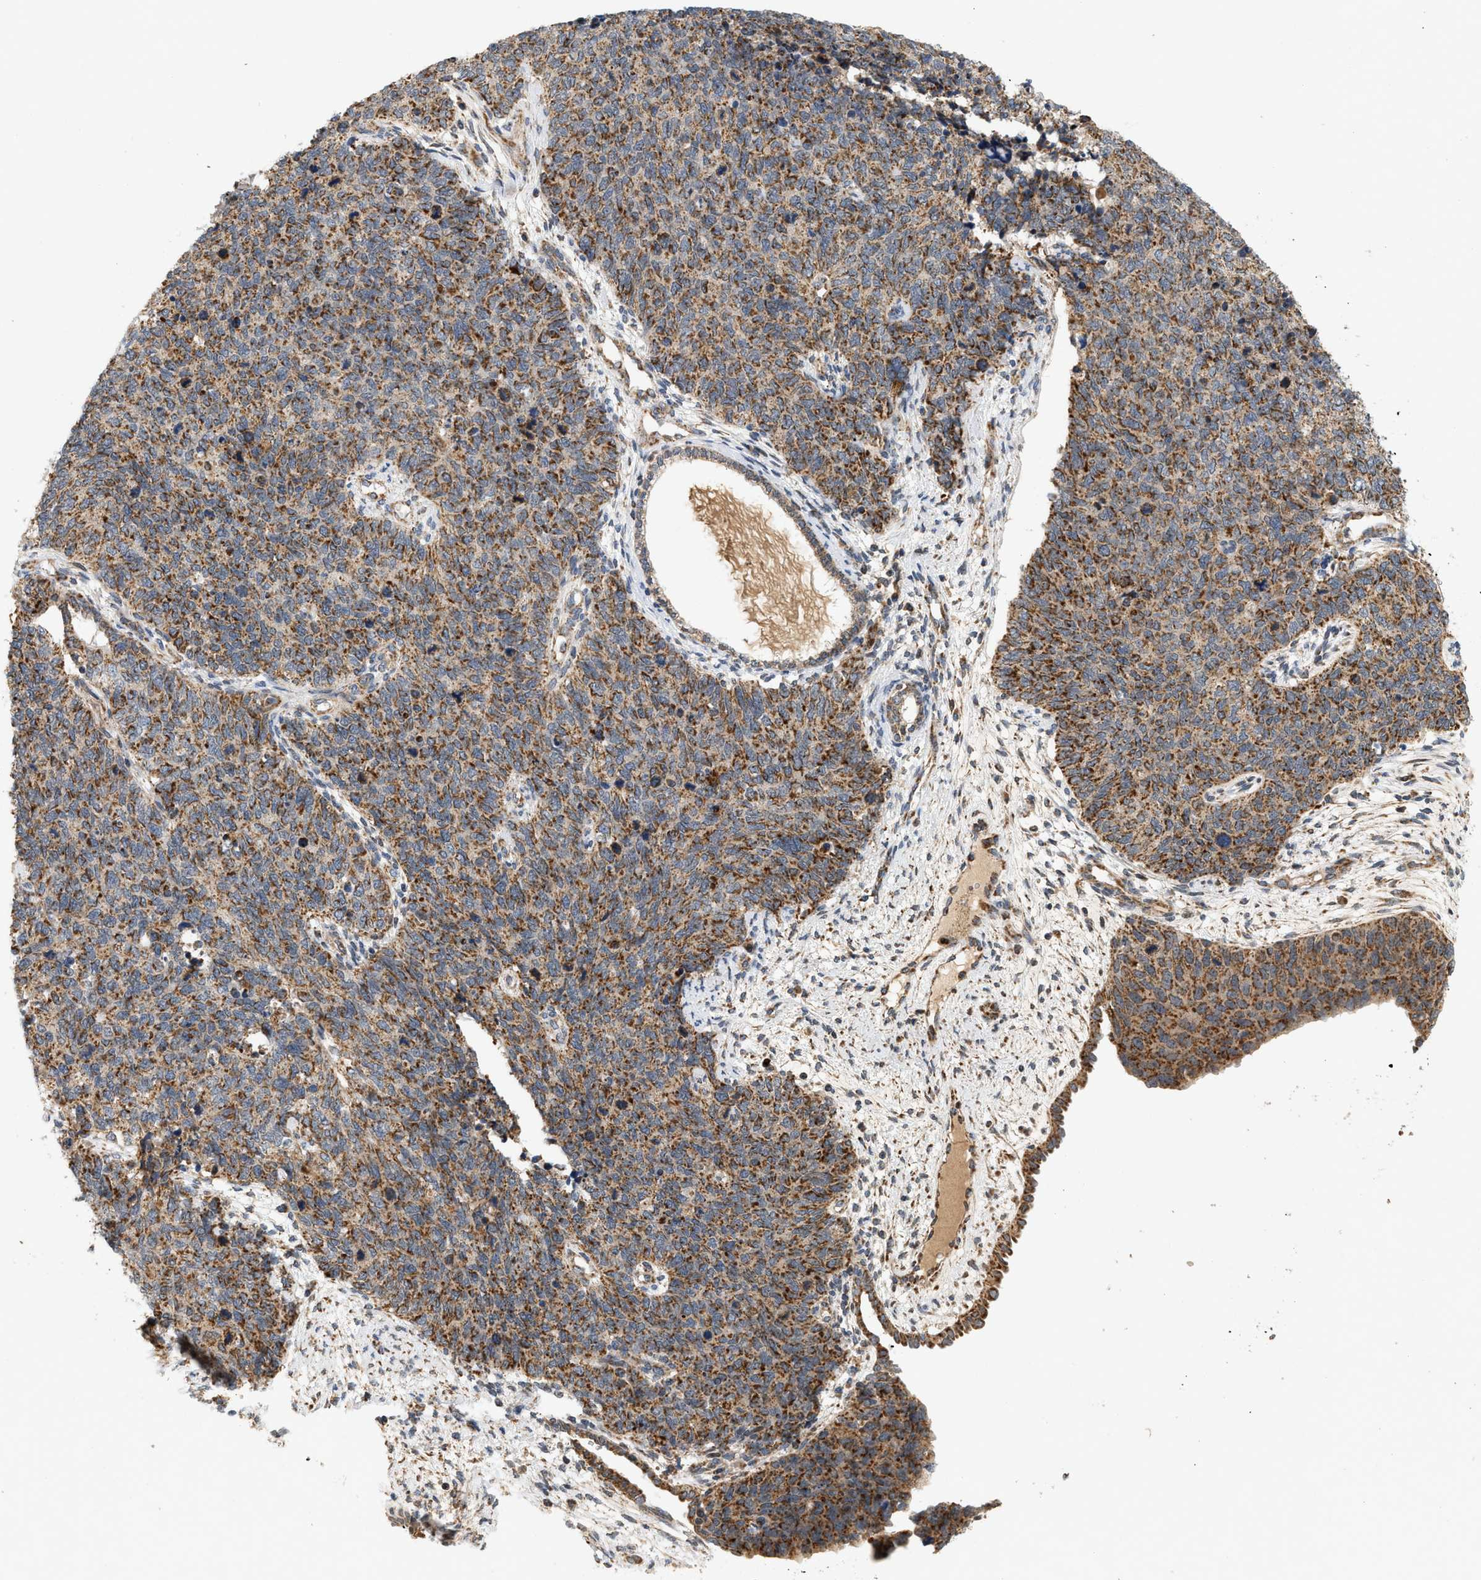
{"staining": {"intensity": "moderate", "quantity": ">75%", "location": "cytoplasmic/membranous"}, "tissue": "cervical cancer", "cell_type": "Tumor cells", "image_type": "cancer", "snomed": [{"axis": "morphology", "description": "Squamous cell carcinoma, NOS"}, {"axis": "topography", "description": "Cervix"}], "caption": "This histopathology image exhibits IHC staining of cervical cancer (squamous cell carcinoma), with medium moderate cytoplasmic/membranous expression in approximately >75% of tumor cells.", "gene": "MCU", "patient": {"sex": "female", "age": 63}}